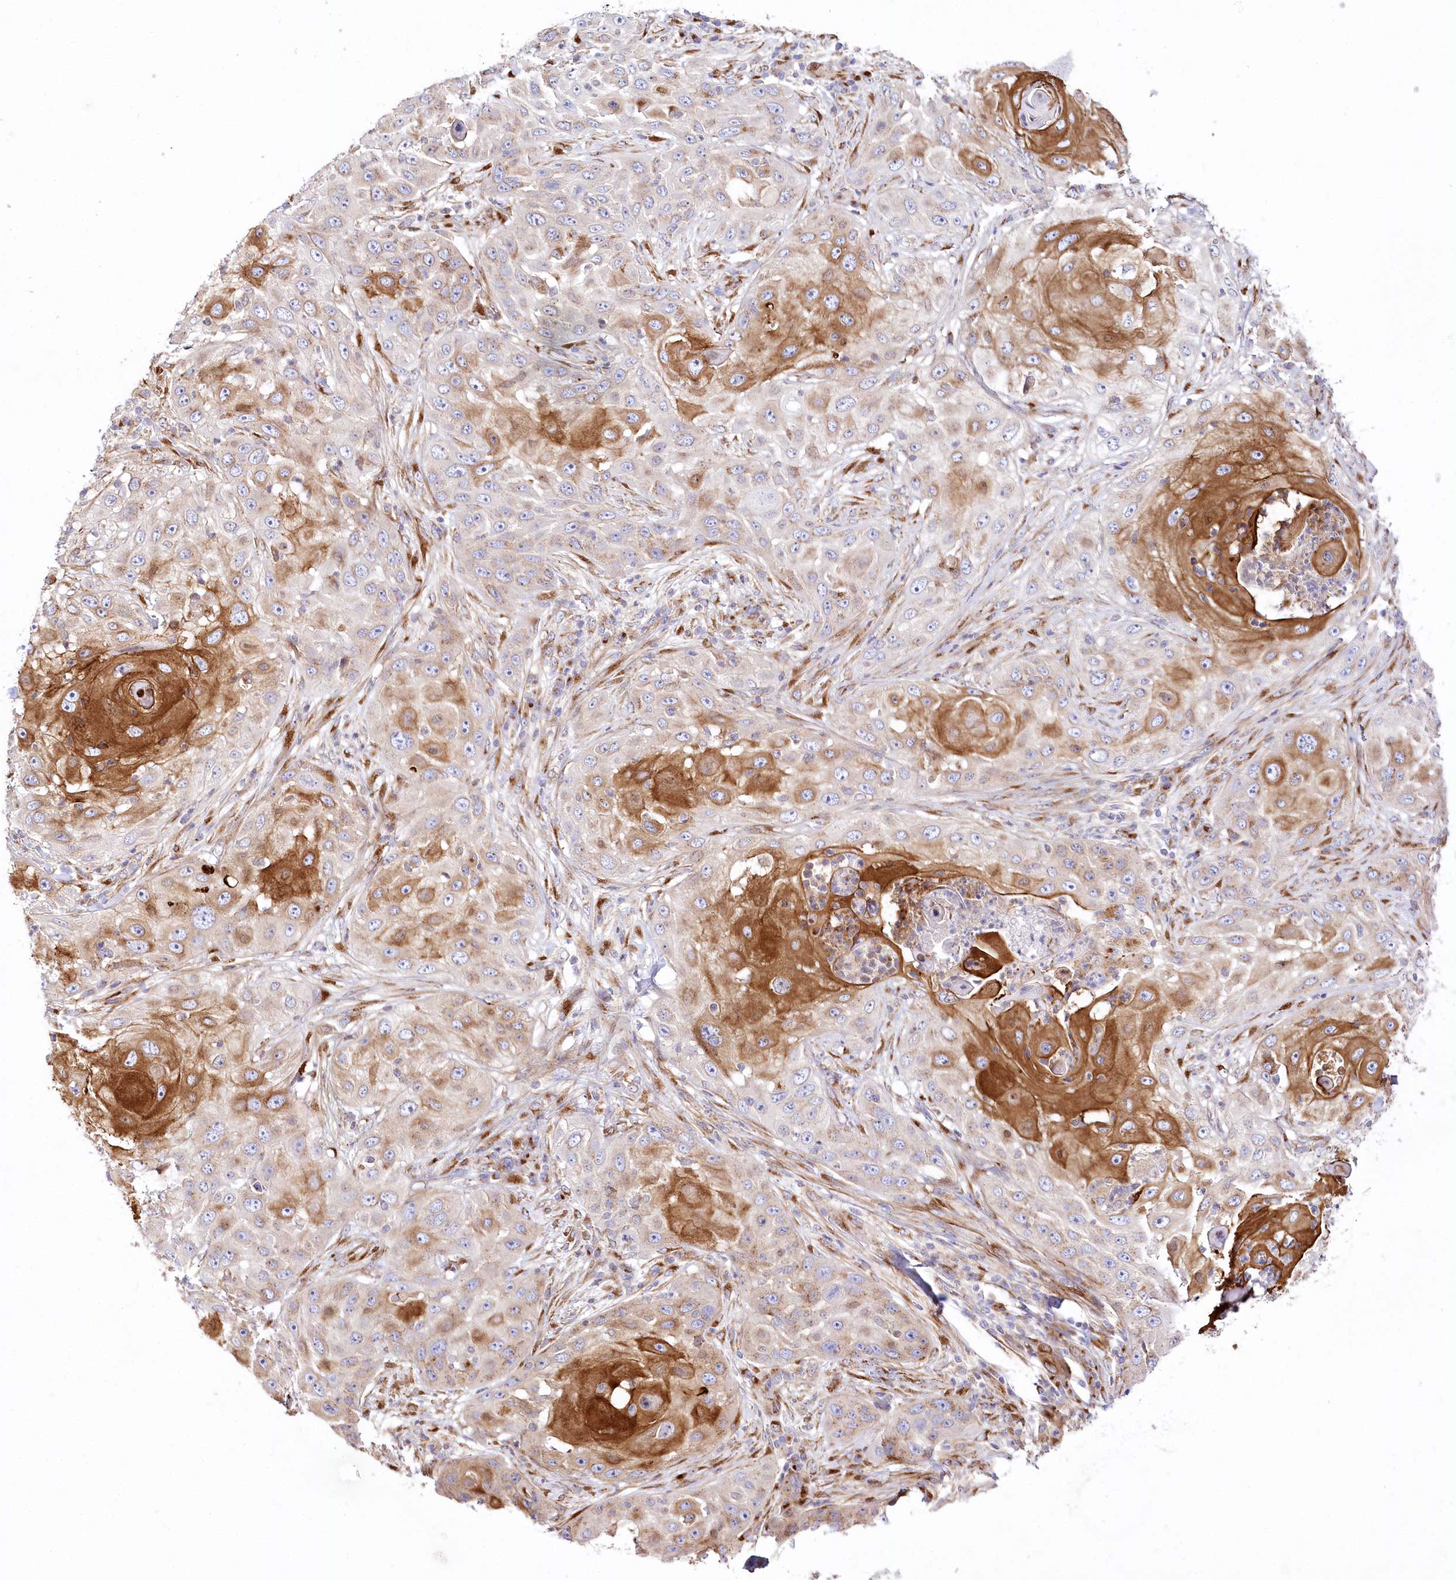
{"staining": {"intensity": "strong", "quantity": "25%-75%", "location": "cytoplasmic/membranous"}, "tissue": "skin cancer", "cell_type": "Tumor cells", "image_type": "cancer", "snomed": [{"axis": "morphology", "description": "Squamous cell carcinoma, NOS"}, {"axis": "topography", "description": "Skin"}], "caption": "DAB immunohistochemical staining of human skin cancer shows strong cytoplasmic/membranous protein positivity in about 25%-75% of tumor cells.", "gene": "ABRAXAS2", "patient": {"sex": "female", "age": 44}}